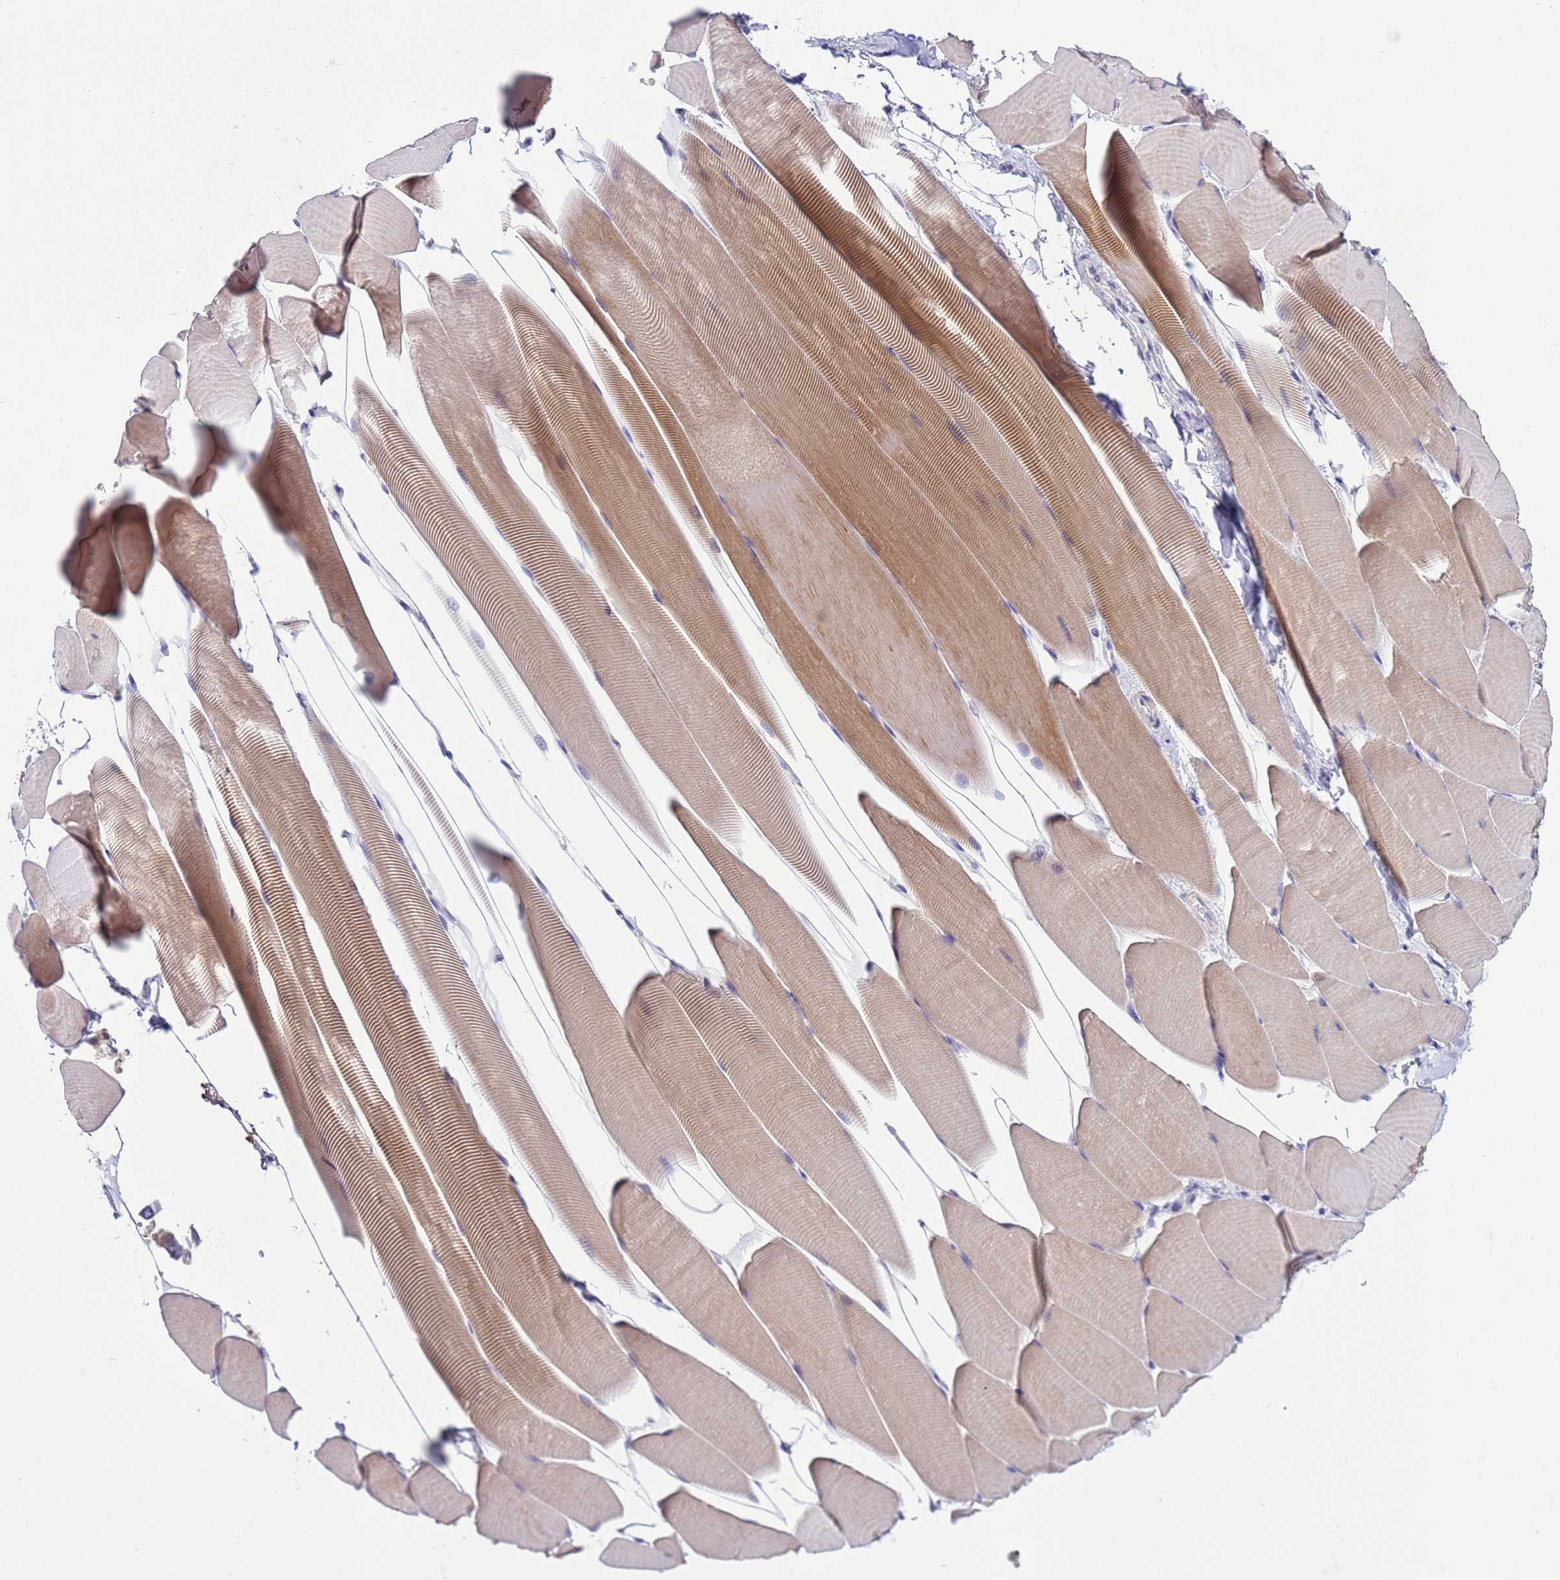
{"staining": {"intensity": "moderate", "quantity": "25%-75%", "location": "cytoplasmic/membranous"}, "tissue": "skeletal muscle", "cell_type": "Myocytes", "image_type": "normal", "snomed": [{"axis": "morphology", "description": "Normal tissue, NOS"}, {"axis": "topography", "description": "Skeletal muscle"}], "caption": "Immunohistochemical staining of normal human skeletal muscle displays medium levels of moderate cytoplasmic/membranous staining in about 25%-75% of myocytes. (Stains: DAB in brown, nuclei in blue, Microscopy: brightfield microscopy at high magnification).", "gene": "TRIM51G", "patient": {"sex": "male", "age": 25}}